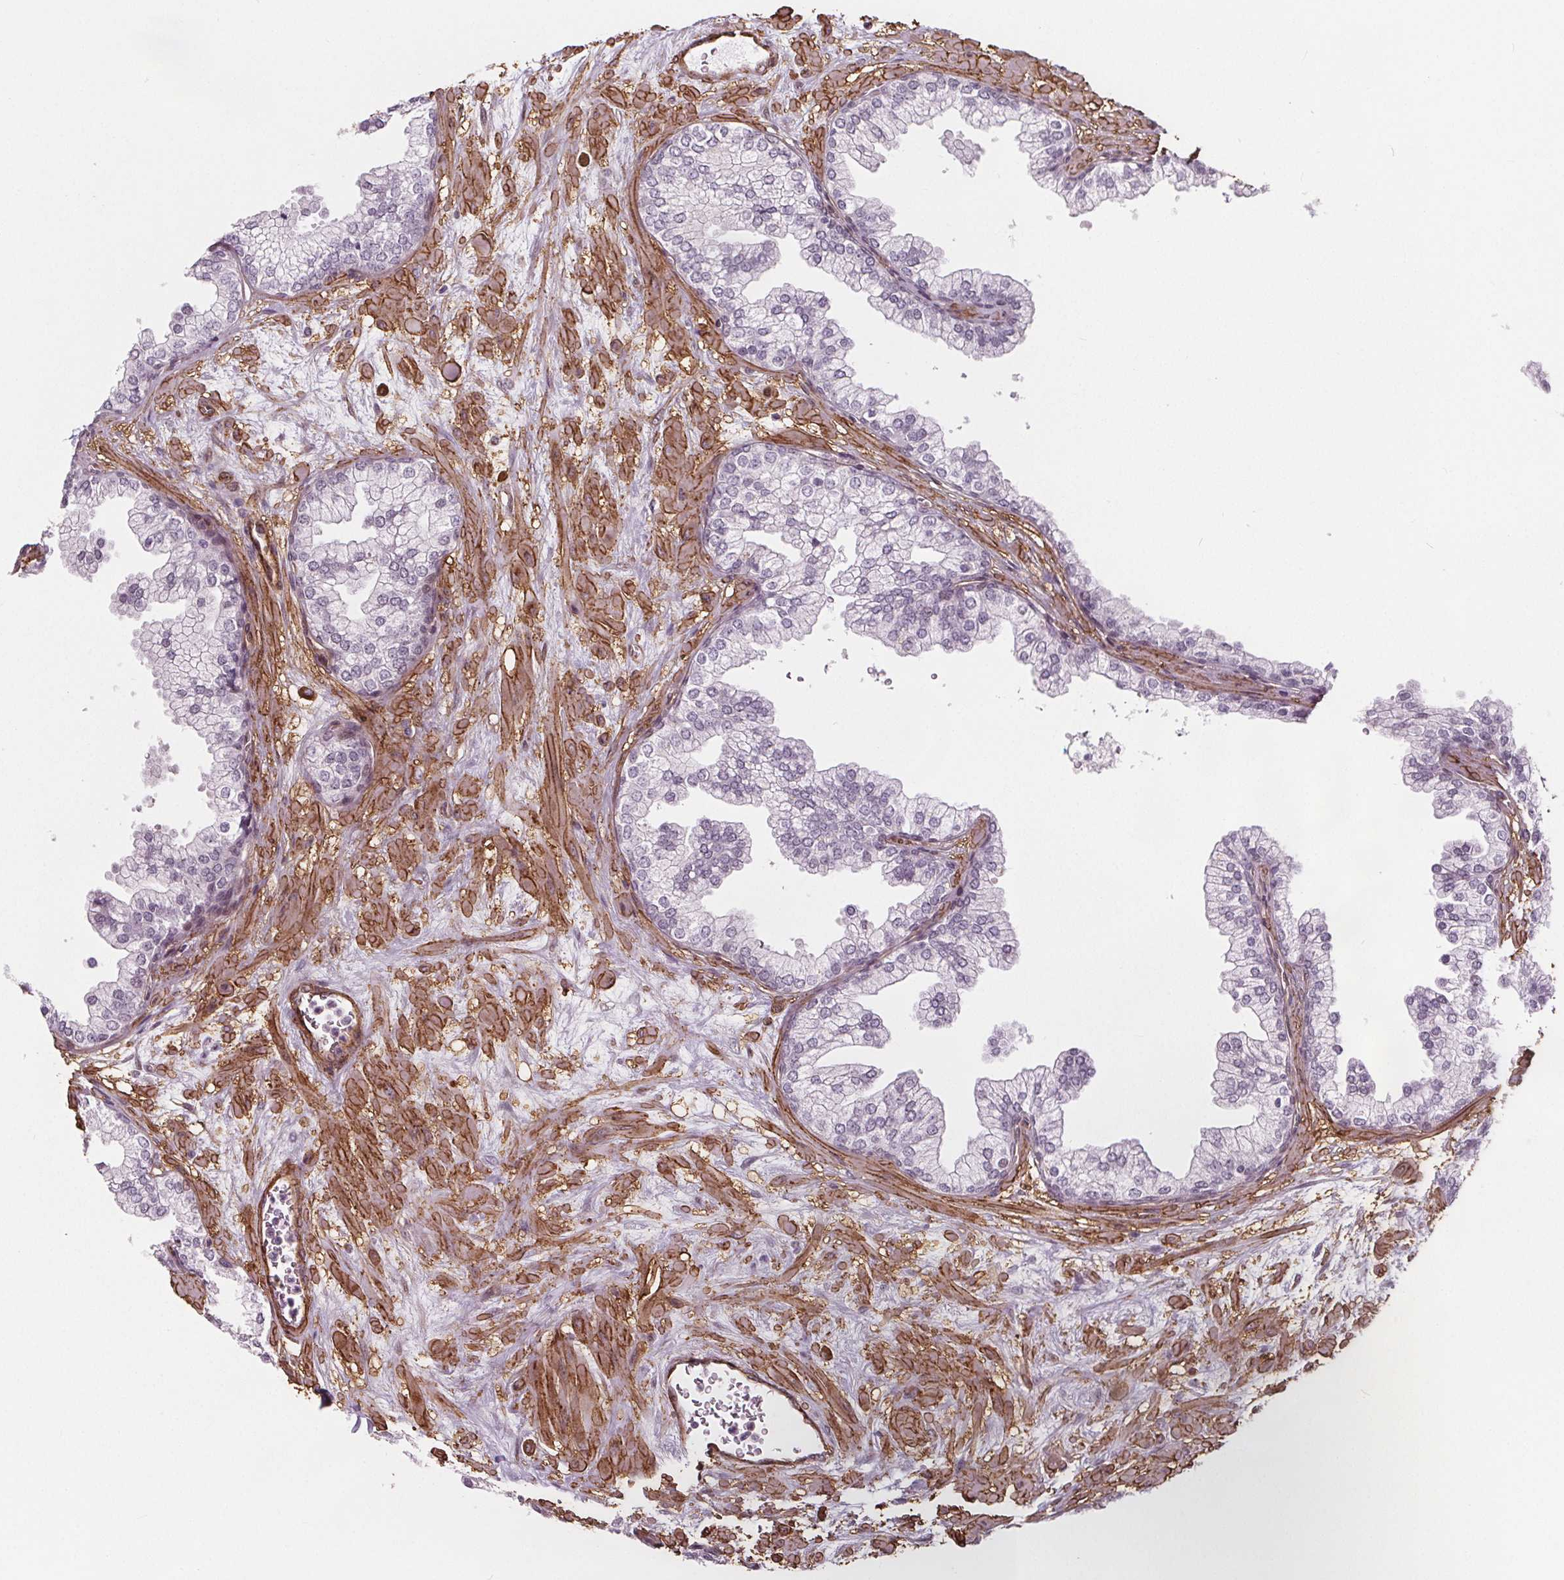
{"staining": {"intensity": "negative", "quantity": "none", "location": "none"}, "tissue": "prostate", "cell_type": "Glandular cells", "image_type": "normal", "snomed": [{"axis": "morphology", "description": "Normal tissue, NOS"}, {"axis": "topography", "description": "Prostate"}, {"axis": "topography", "description": "Peripheral nerve tissue"}], "caption": "High magnification brightfield microscopy of unremarkable prostate stained with DAB (brown) and counterstained with hematoxylin (blue): glandular cells show no significant staining.", "gene": "HAS1", "patient": {"sex": "male", "age": 61}}